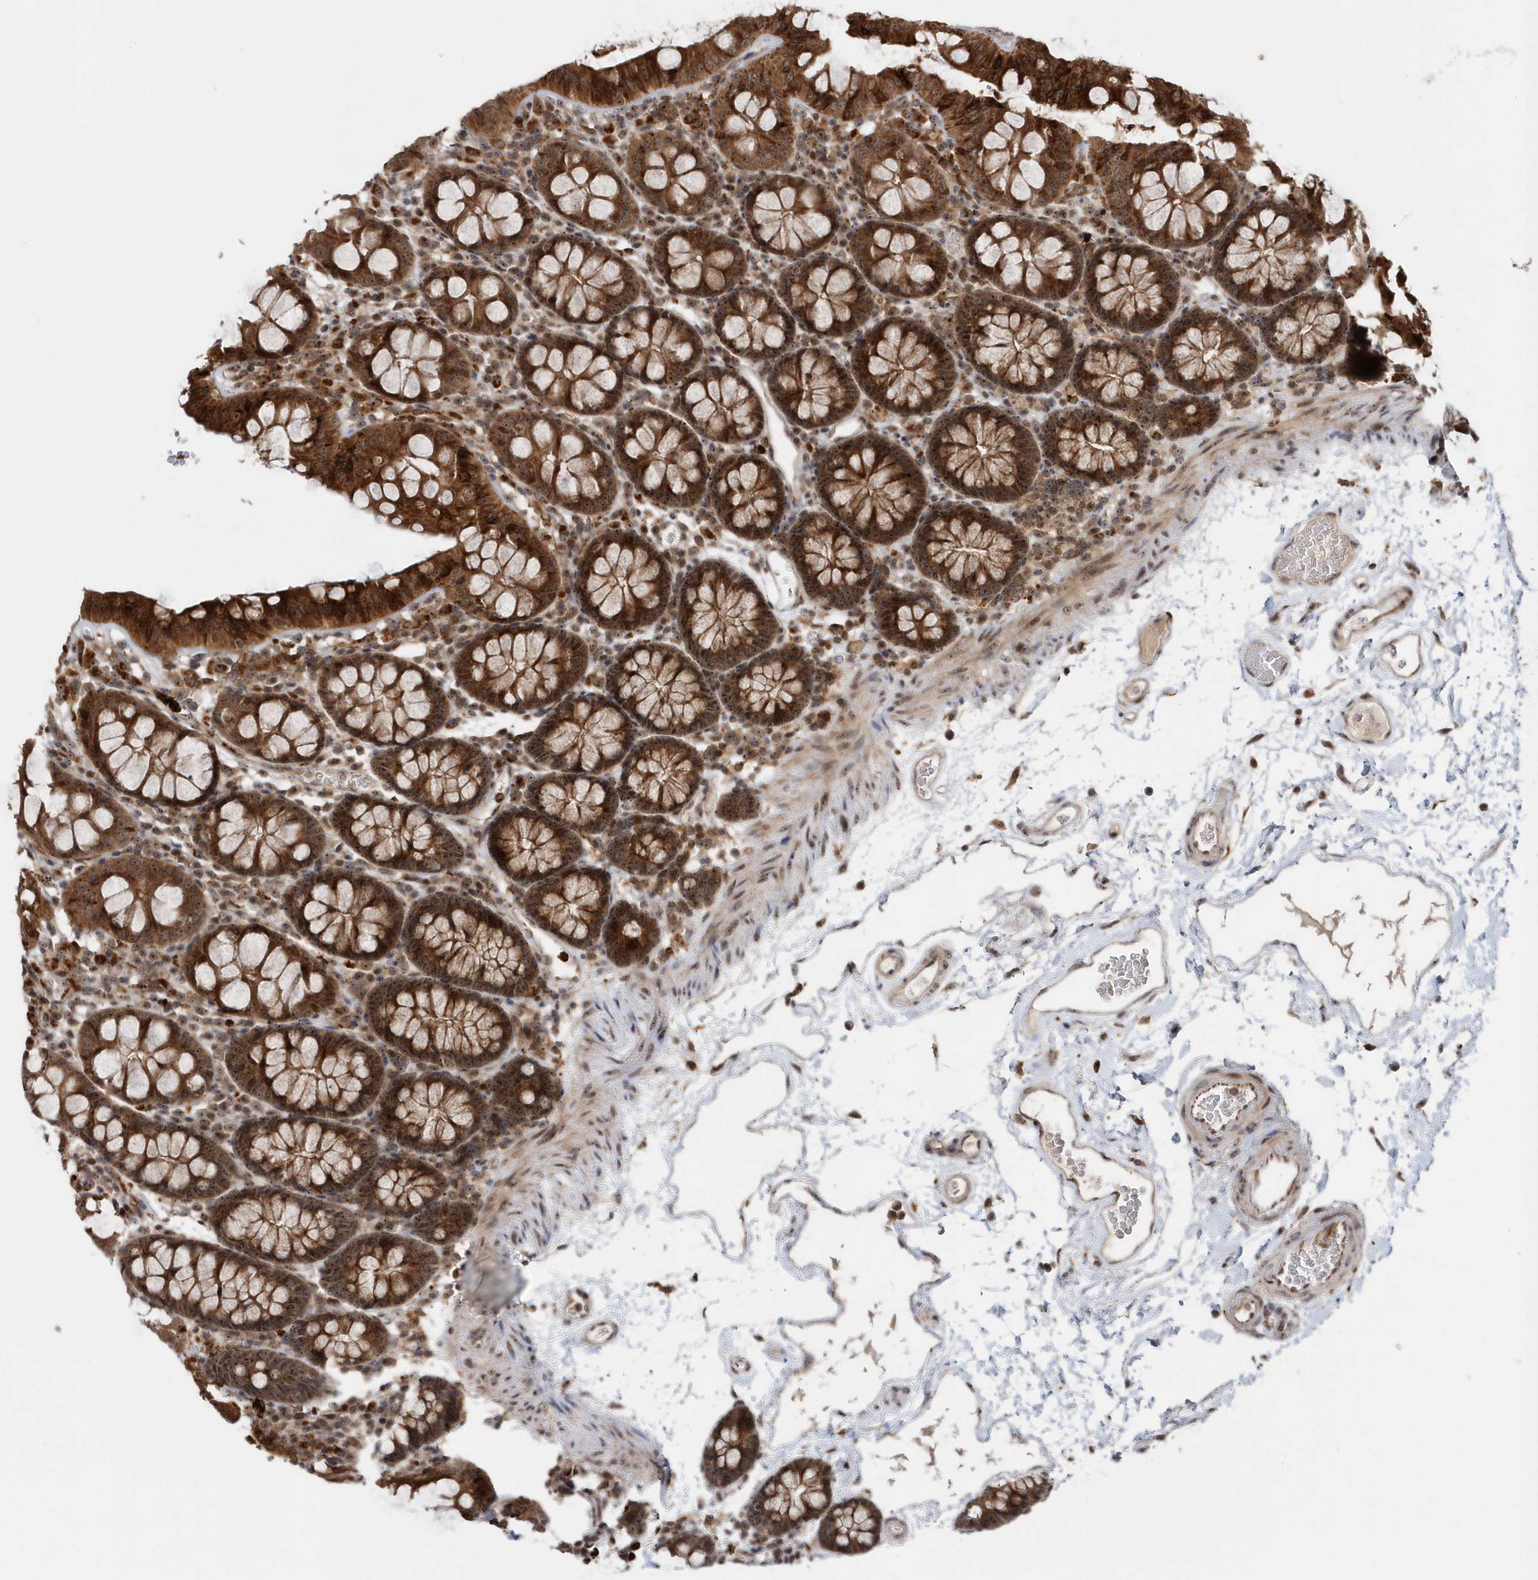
{"staining": {"intensity": "weak", "quantity": "25%-75%", "location": "cytoplasmic/membranous"}, "tissue": "colon", "cell_type": "Endothelial cells", "image_type": "normal", "snomed": [{"axis": "morphology", "description": "Normal tissue, NOS"}, {"axis": "topography", "description": "Colon"}], "caption": "This photomicrograph shows IHC staining of unremarkable human colon, with low weak cytoplasmic/membranous expression in about 25%-75% of endothelial cells.", "gene": "SOWAHB", "patient": {"sex": "male", "age": 75}}